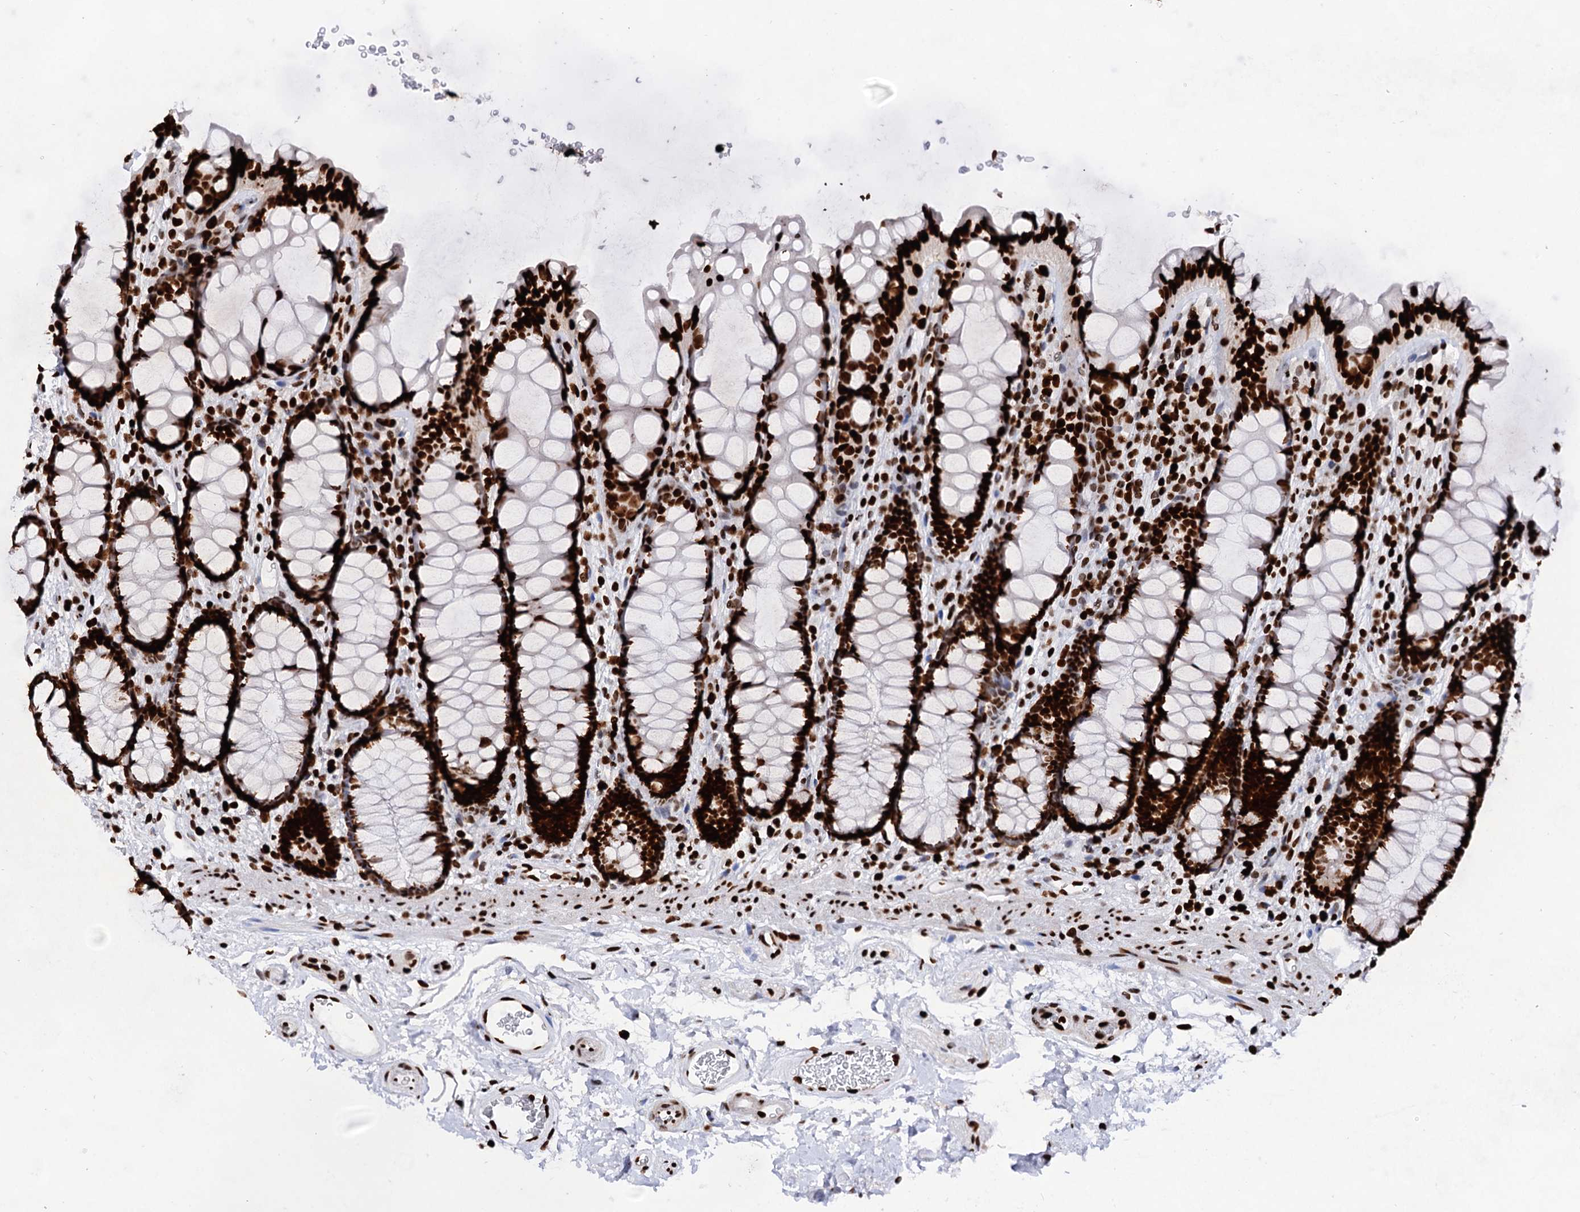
{"staining": {"intensity": "strong", "quantity": ">75%", "location": "nuclear"}, "tissue": "colon", "cell_type": "Endothelial cells", "image_type": "normal", "snomed": [{"axis": "morphology", "description": "Normal tissue, NOS"}, {"axis": "topography", "description": "Colon"}], "caption": "A brown stain labels strong nuclear expression of a protein in endothelial cells of benign colon.", "gene": "HMGB2", "patient": {"sex": "female", "age": 82}}